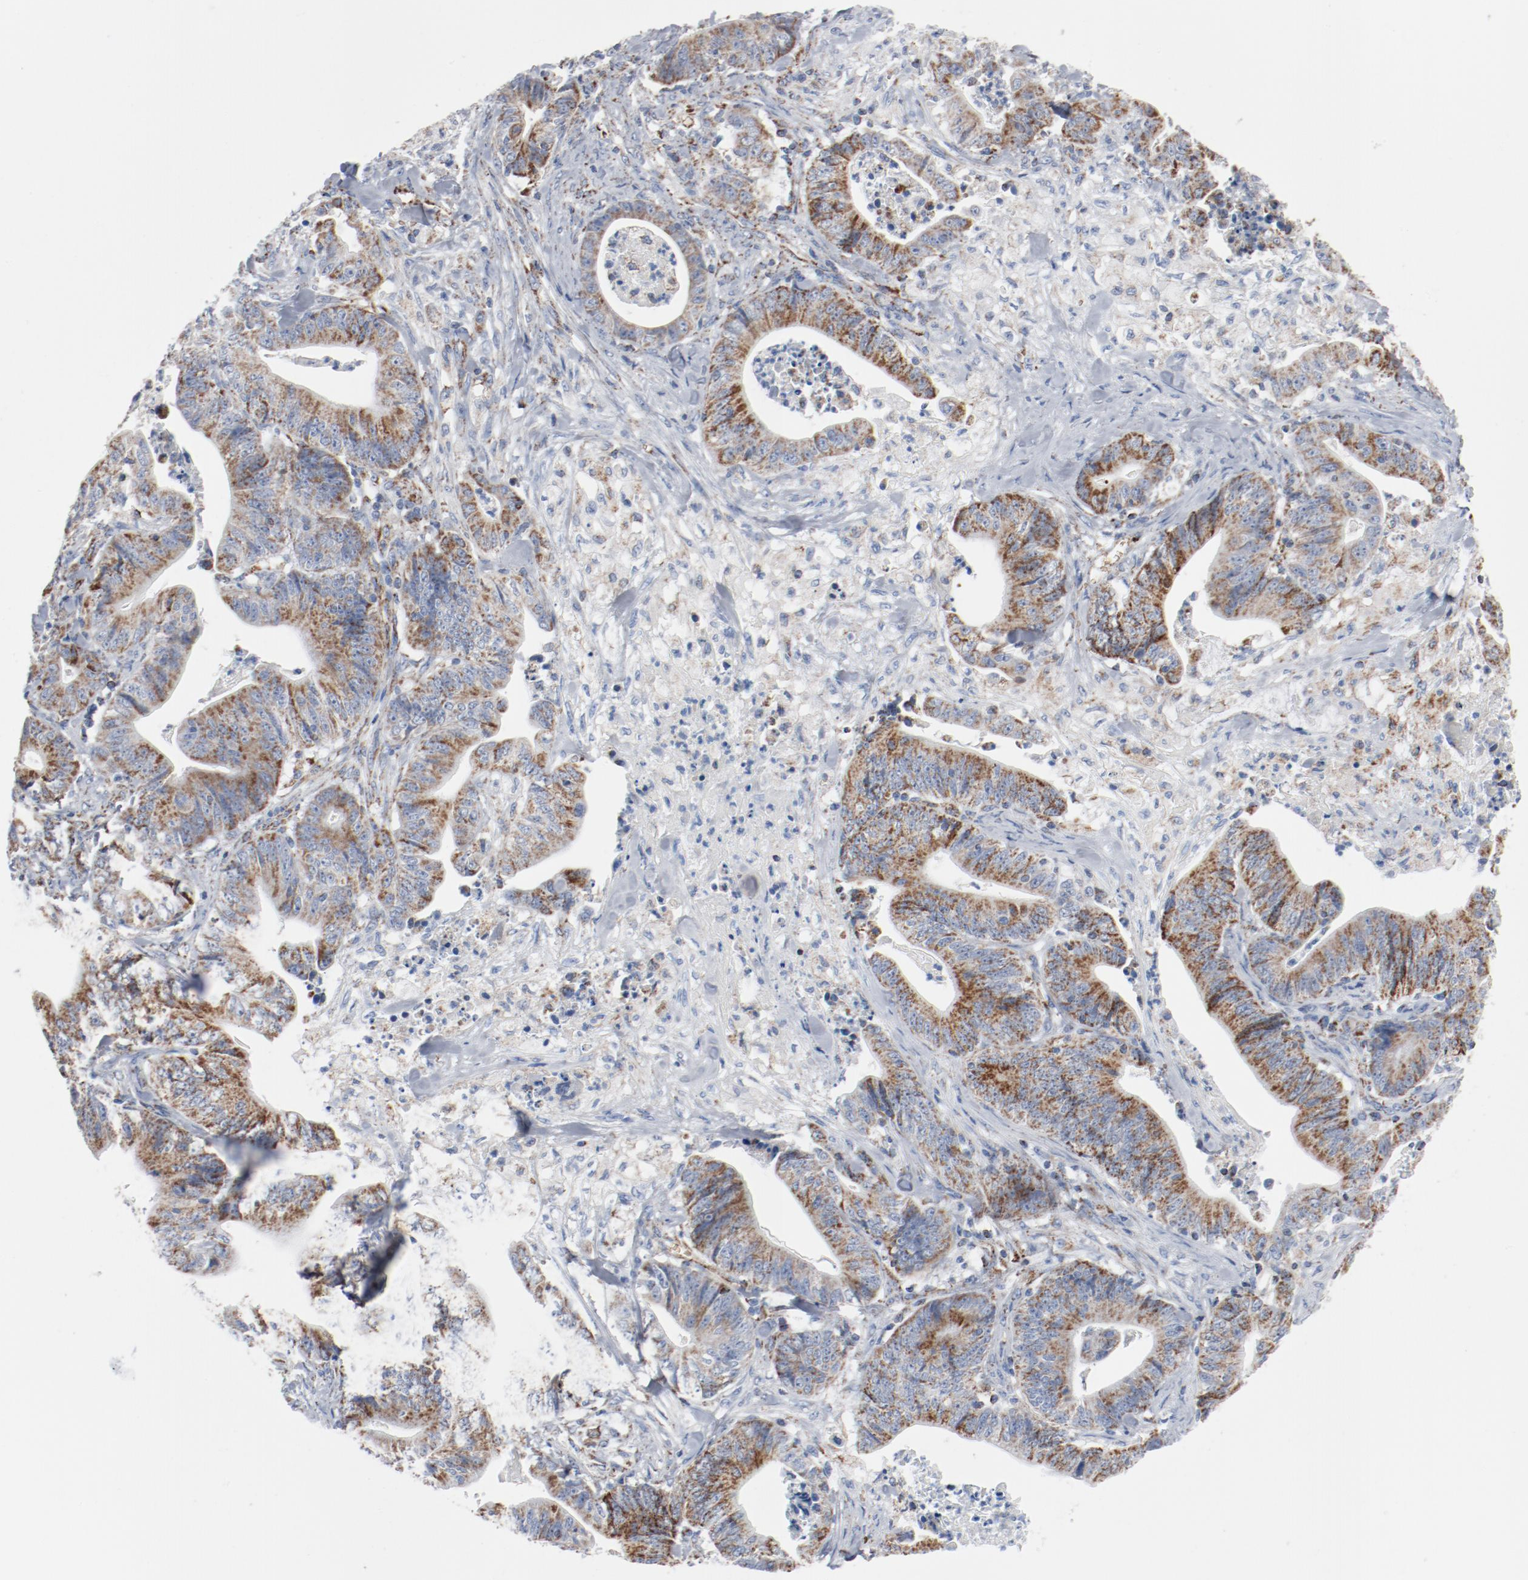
{"staining": {"intensity": "moderate", "quantity": ">75%", "location": "cytoplasmic/membranous"}, "tissue": "stomach cancer", "cell_type": "Tumor cells", "image_type": "cancer", "snomed": [{"axis": "morphology", "description": "Adenocarcinoma, NOS"}, {"axis": "topography", "description": "Stomach, lower"}], "caption": "High-magnification brightfield microscopy of adenocarcinoma (stomach) stained with DAB (brown) and counterstained with hematoxylin (blue). tumor cells exhibit moderate cytoplasmic/membranous staining is present in approximately>75% of cells. The staining was performed using DAB (3,3'-diaminobenzidine) to visualize the protein expression in brown, while the nuclei were stained in blue with hematoxylin (Magnification: 20x).", "gene": "NDUFB8", "patient": {"sex": "female", "age": 86}}